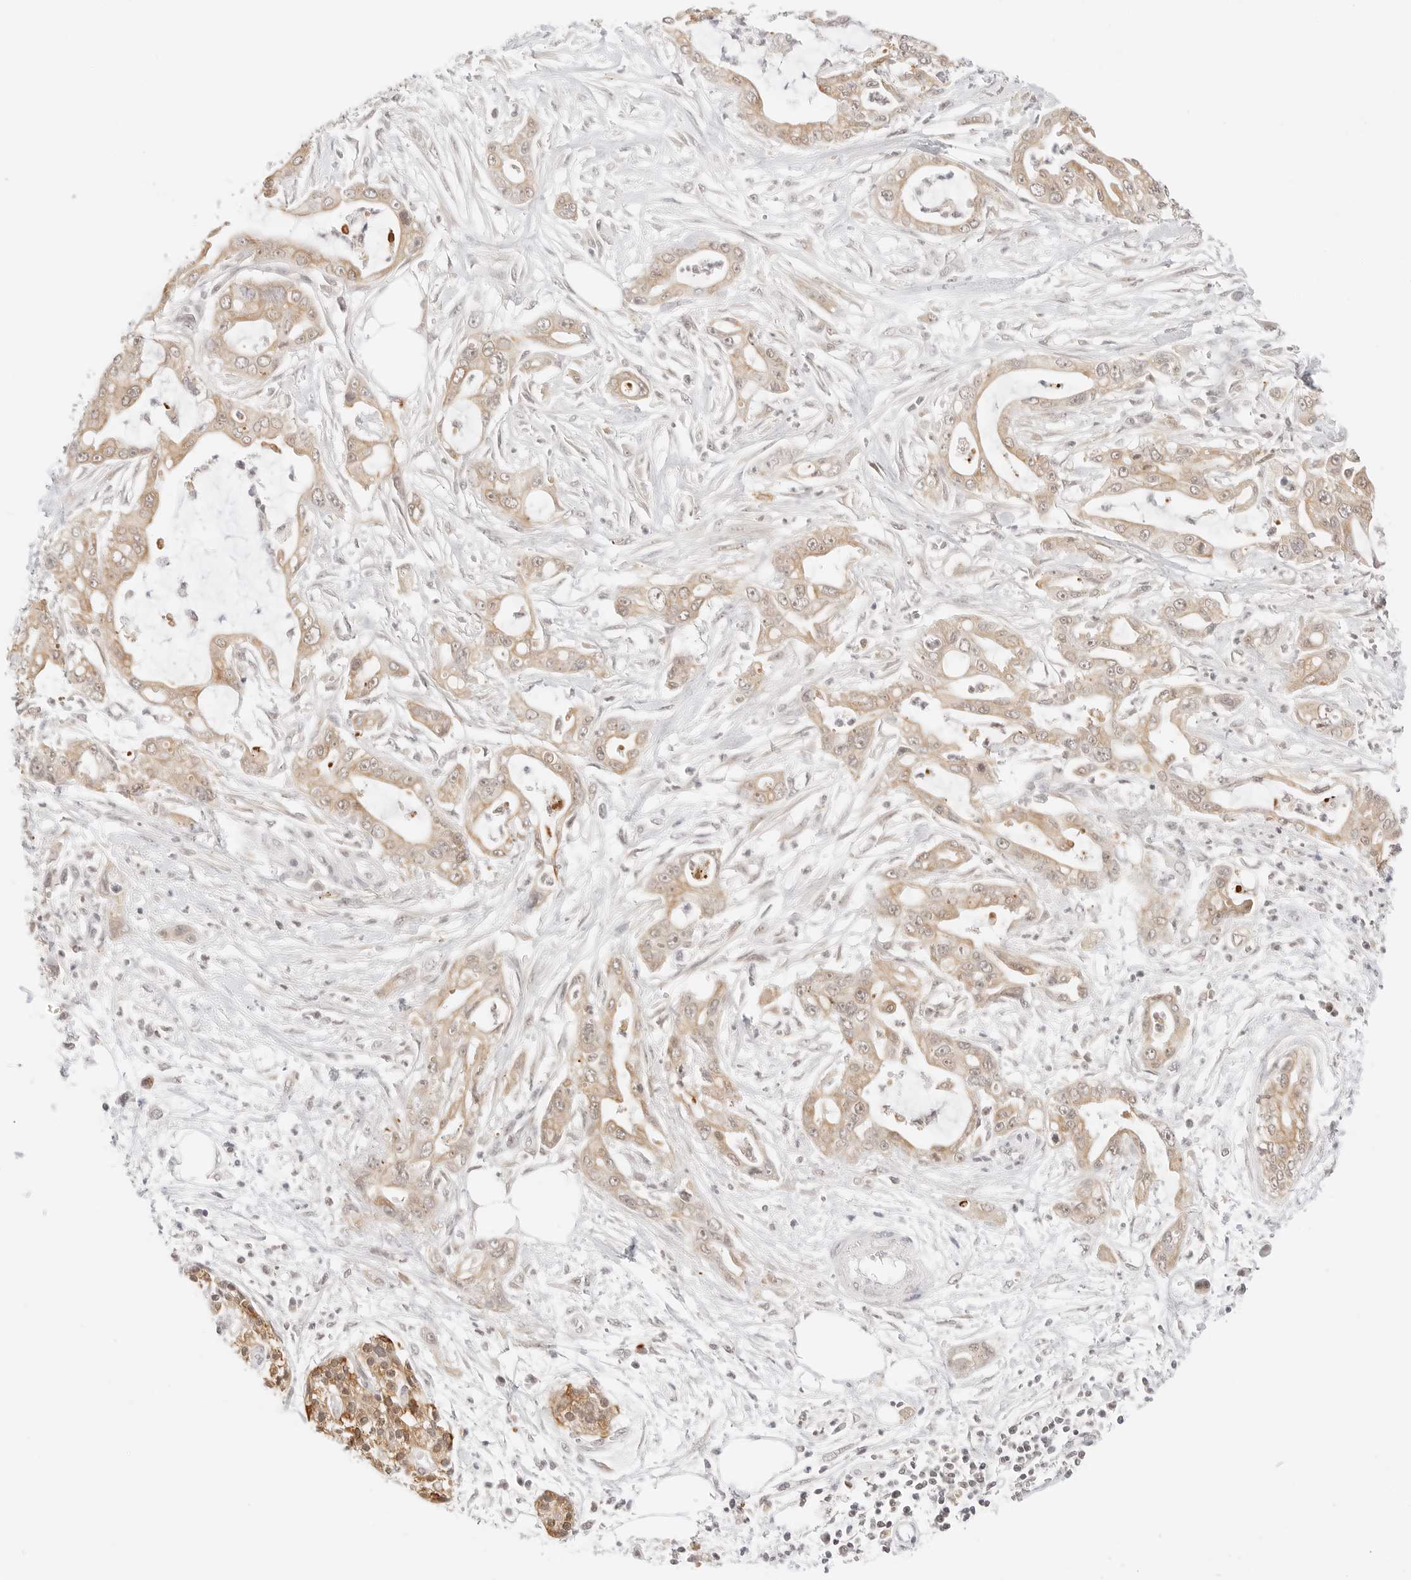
{"staining": {"intensity": "weak", "quantity": ">75%", "location": "cytoplasmic/membranous"}, "tissue": "pancreatic cancer", "cell_type": "Tumor cells", "image_type": "cancer", "snomed": [{"axis": "morphology", "description": "Adenocarcinoma, NOS"}, {"axis": "topography", "description": "Pancreas"}], "caption": "Immunohistochemical staining of human adenocarcinoma (pancreatic) displays weak cytoplasmic/membranous protein staining in about >75% of tumor cells.", "gene": "SEPTIN4", "patient": {"sex": "male", "age": 68}}